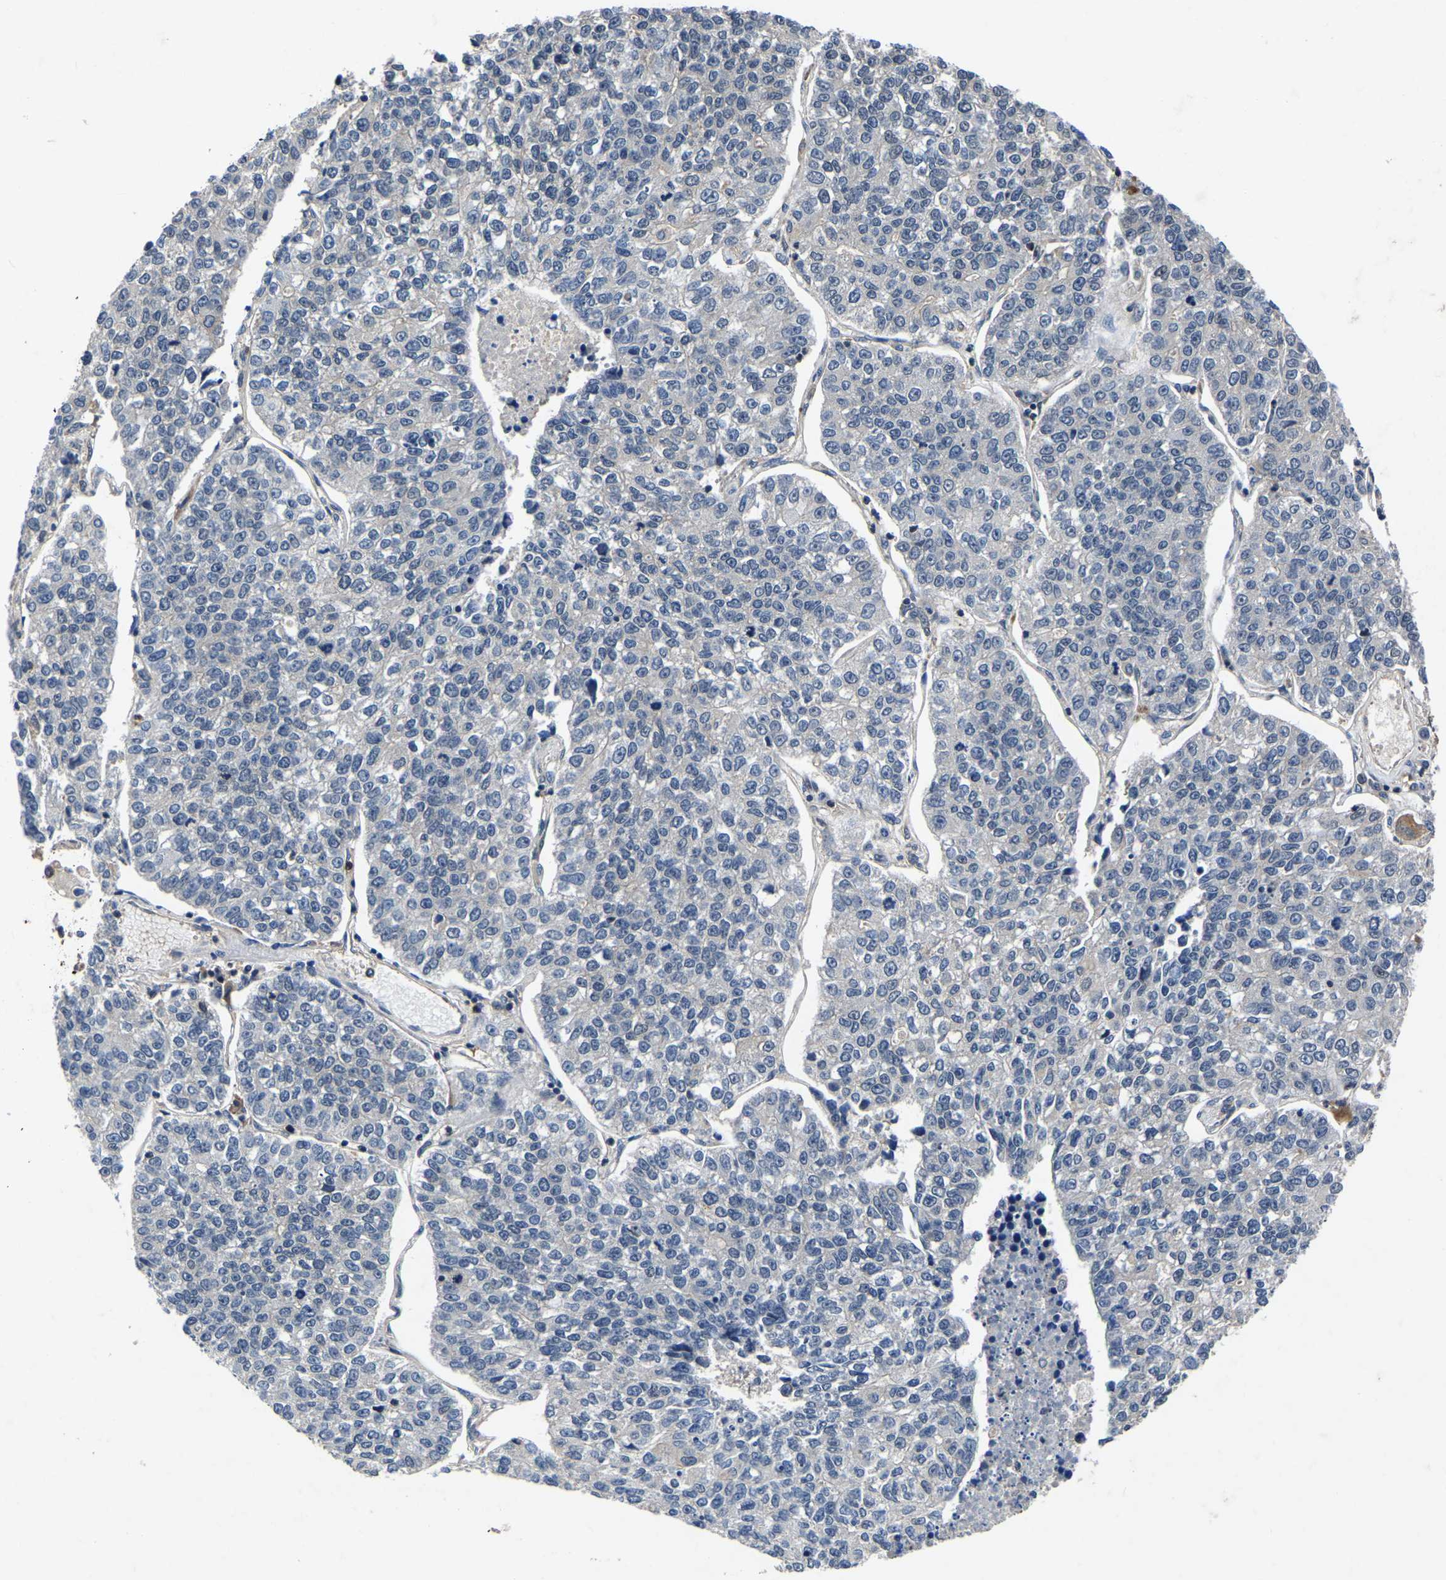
{"staining": {"intensity": "negative", "quantity": "none", "location": "none"}, "tissue": "lung cancer", "cell_type": "Tumor cells", "image_type": "cancer", "snomed": [{"axis": "morphology", "description": "Adenocarcinoma, NOS"}, {"axis": "topography", "description": "Lung"}], "caption": "There is no significant positivity in tumor cells of adenocarcinoma (lung).", "gene": "FGD5", "patient": {"sex": "male", "age": 49}}